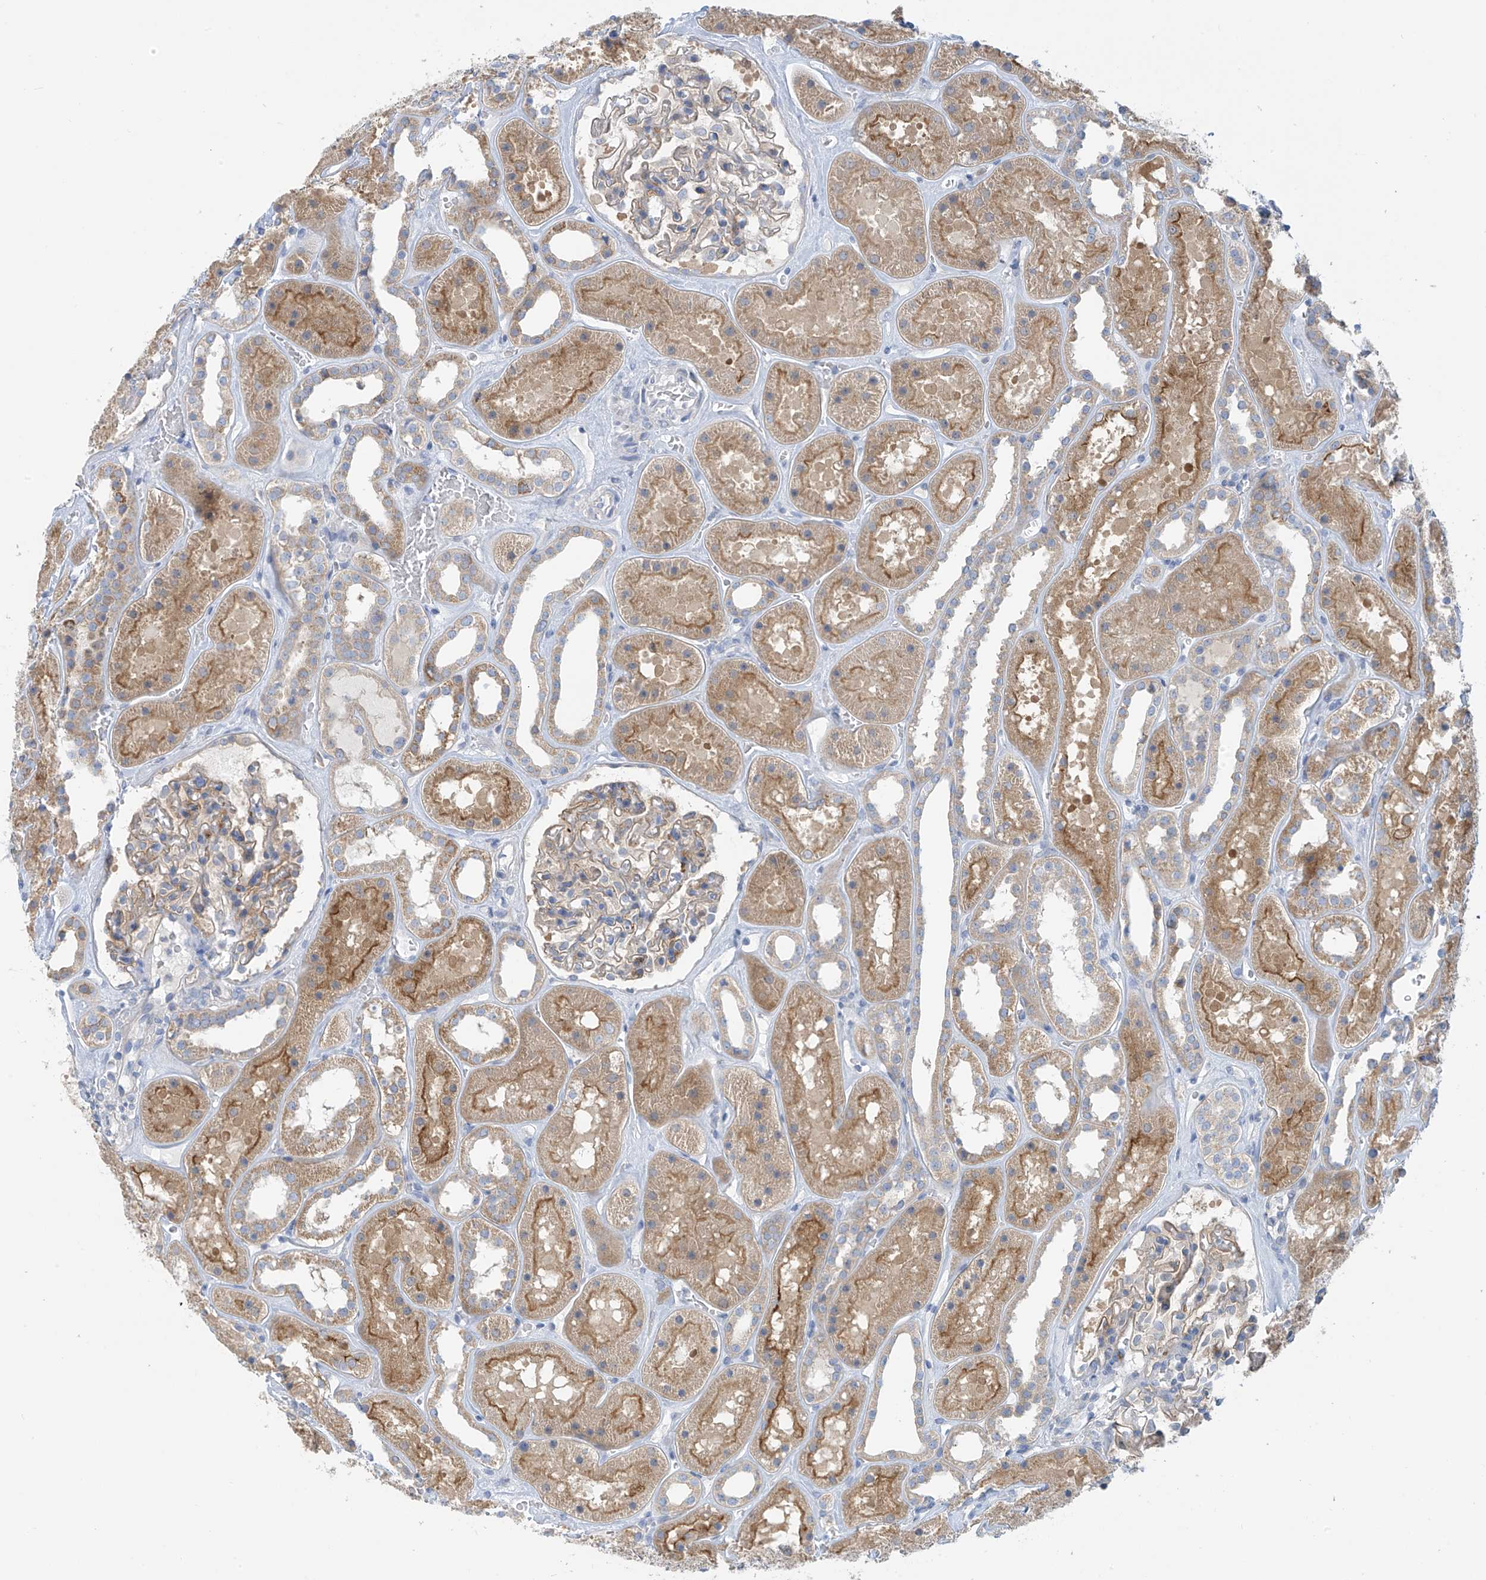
{"staining": {"intensity": "weak", "quantity": "25%-75%", "location": "cytoplasmic/membranous"}, "tissue": "kidney", "cell_type": "Cells in glomeruli", "image_type": "normal", "snomed": [{"axis": "morphology", "description": "Normal tissue, NOS"}, {"axis": "topography", "description": "Kidney"}], "caption": "The immunohistochemical stain highlights weak cytoplasmic/membranous staining in cells in glomeruli of unremarkable kidney.", "gene": "SLC6A12", "patient": {"sex": "female", "age": 41}}